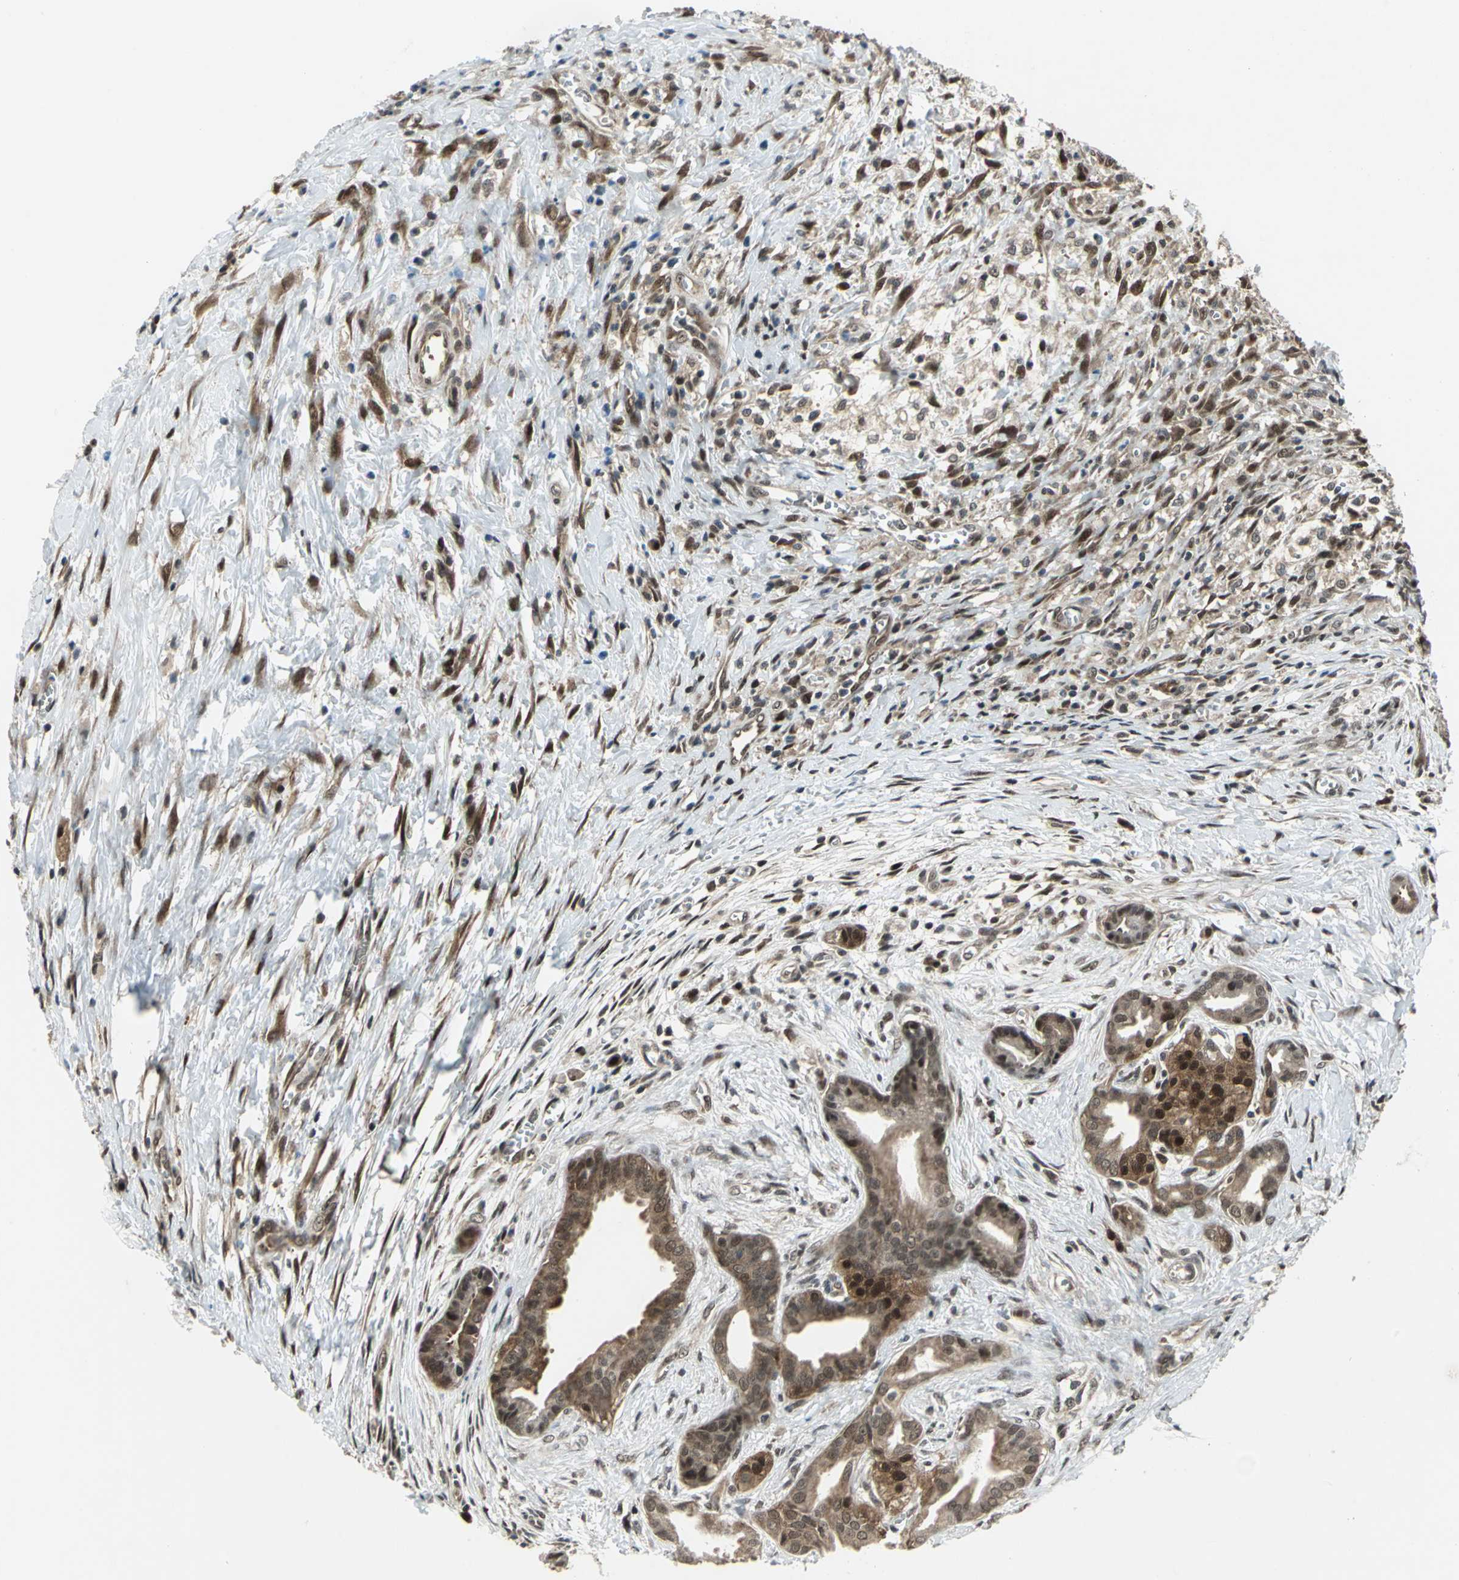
{"staining": {"intensity": "moderate", "quantity": ">75%", "location": "cytoplasmic/membranous,nuclear"}, "tissue": "pancreatic cancer", "cell_type": "Tumor cells", "image_type": "cancer", "snomed": [{"axis": "morphology", "description": "Adenocarcinoma, NOS"}, {"axis": "topography", "description": "Pancreas"}], "caption": "An image of human adenocarcinoma (pancreatic) stained for a protein displays moderate cytoplasmic/membranous and nuclear brown staining in tumor cells.", "gene": "COPS5", "patient": {"sex": "male", "age": 59}}